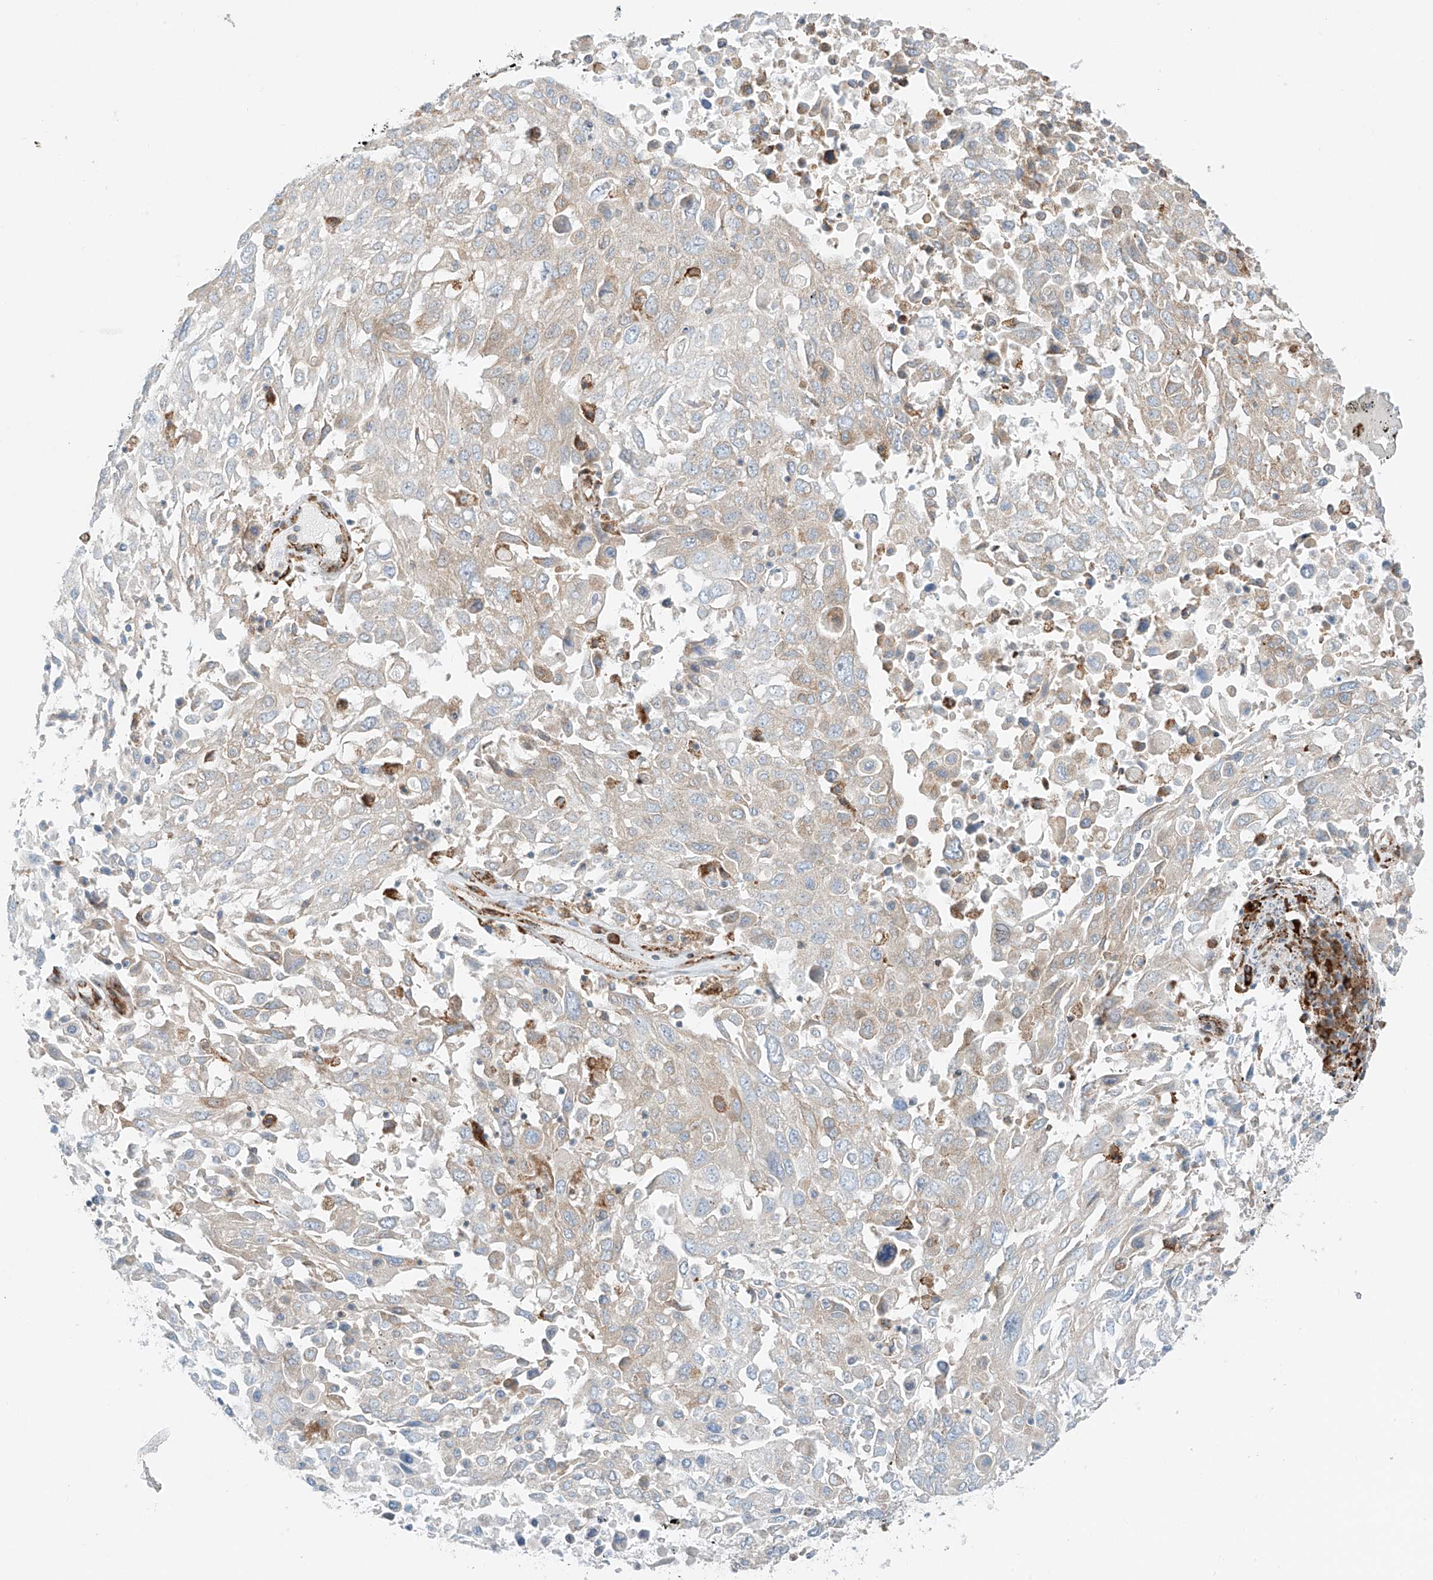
{"staining": {"intensity": "weak", "quantity": "<25%", "location": "cytoplasmic/membranous"}, "tissue": "lung cancer", "cell_type": "Tumor cells", "image_type": "cancer", "snomed": [{"axis": "morphology", "description": "Squamous cell carcinoma, NOS"}, {"axis": "topography", "description": "Lung"}], "caption": "A photomicrograph of squamous cell carcinoma (lung) stained for a protein reveals no brown staining in tumor cells.", "gene": "EIPR1", "patient": {"sex": "male", "age": 65}}